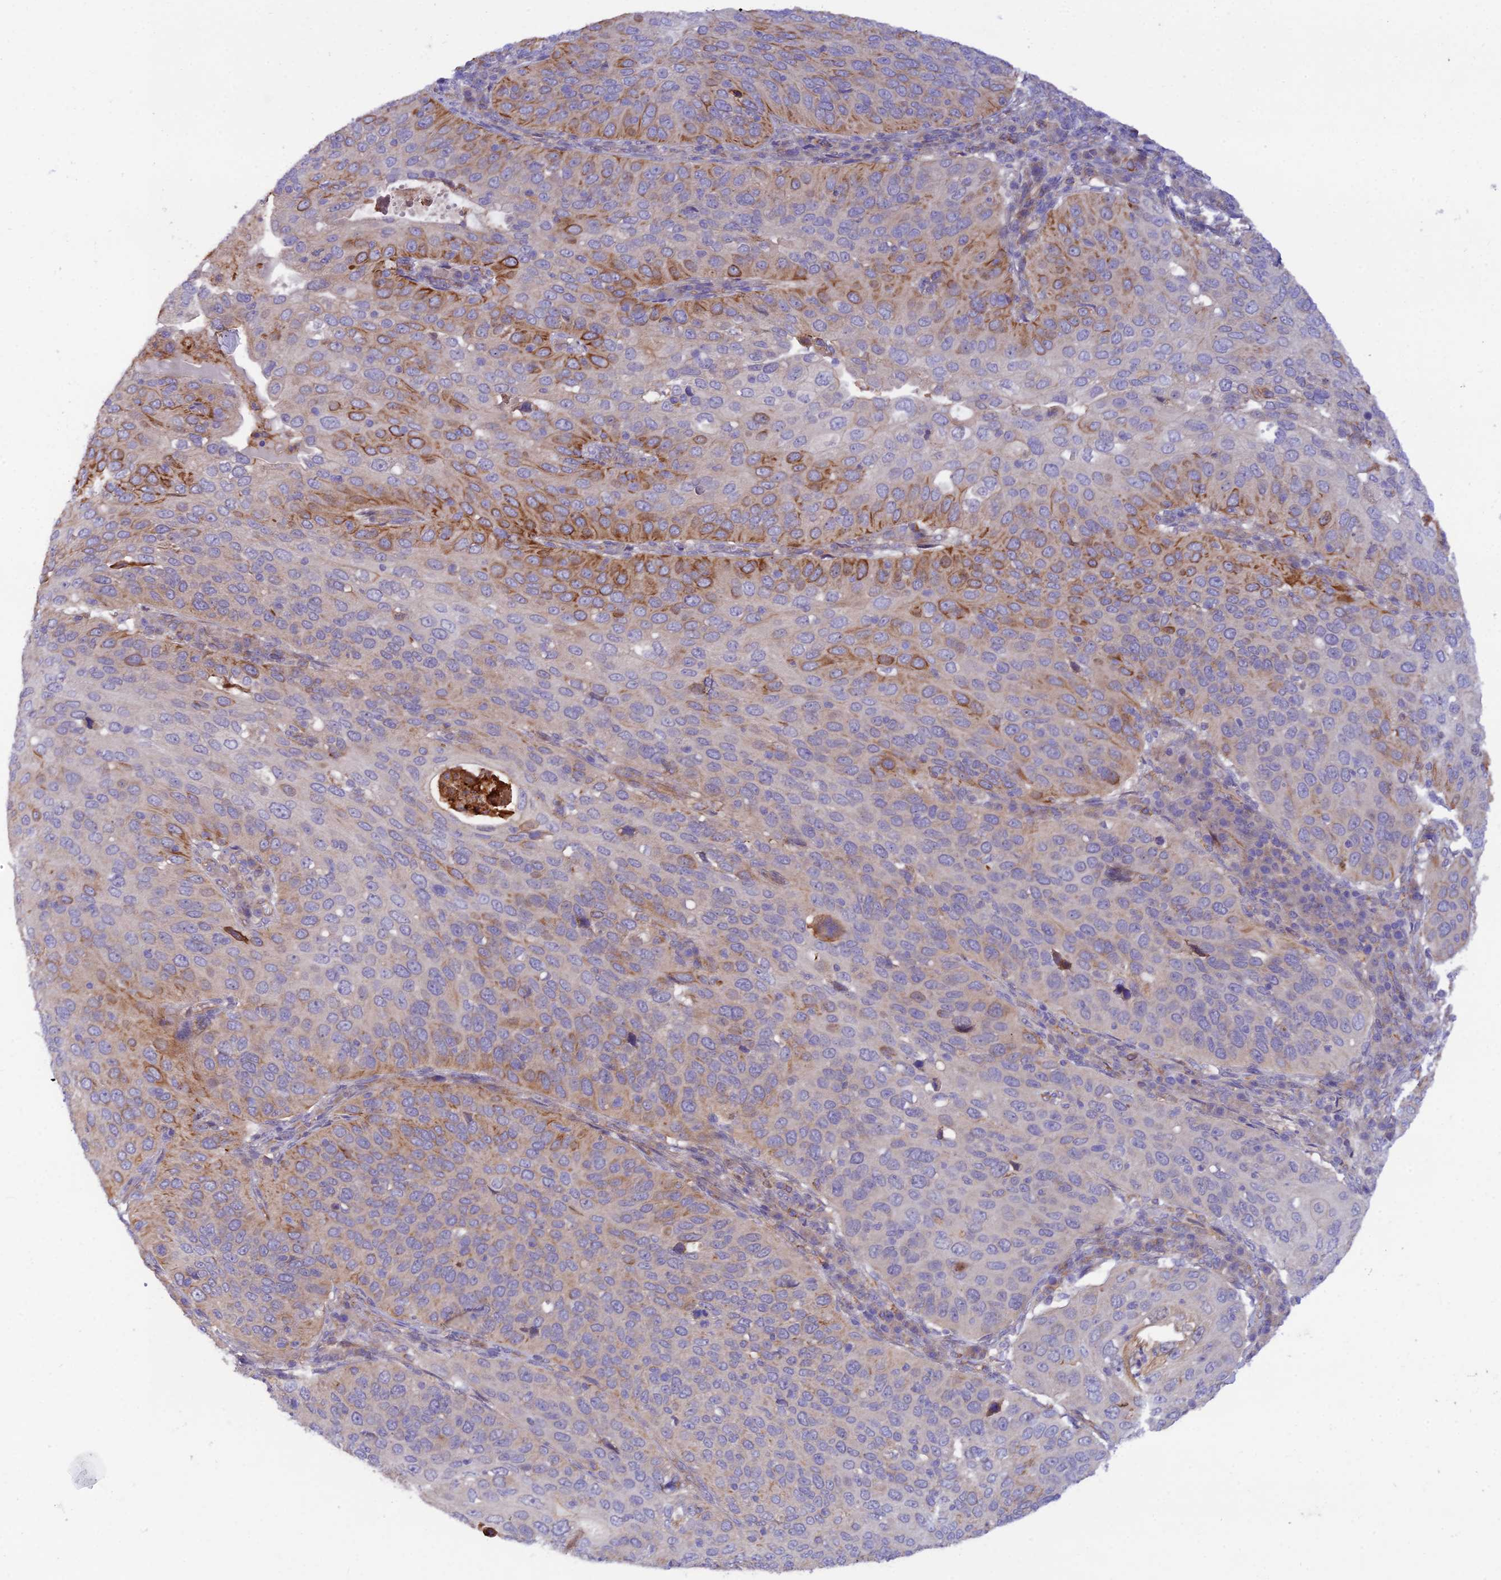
{"staining": {"intensity": "moderate", "quantity": "25%-75%", "location": "cytoplasmic/membranous"}, "tissue": "cervical cancer", "cell_type": "Tumor cells", "image_type": "cancer", "snomed": [{"axis": "morphology", "description": "Squamous cell carcinoma, NOS"}, {"axis": "topography", "description": "Cervix"}], "caption": "High-magnification brightfield microscopy of cervical cancer stained with DAB (3,3'-diaminobenzidine) (brown) and counterstained with hematoxylin (blue). tumor cells exhibit moderate cytoplasmic/membranous staining is identified in approximately25%-75% of cells.", "gene": "TRIM43B", "patient": {"sex": "female", "age": 36}}